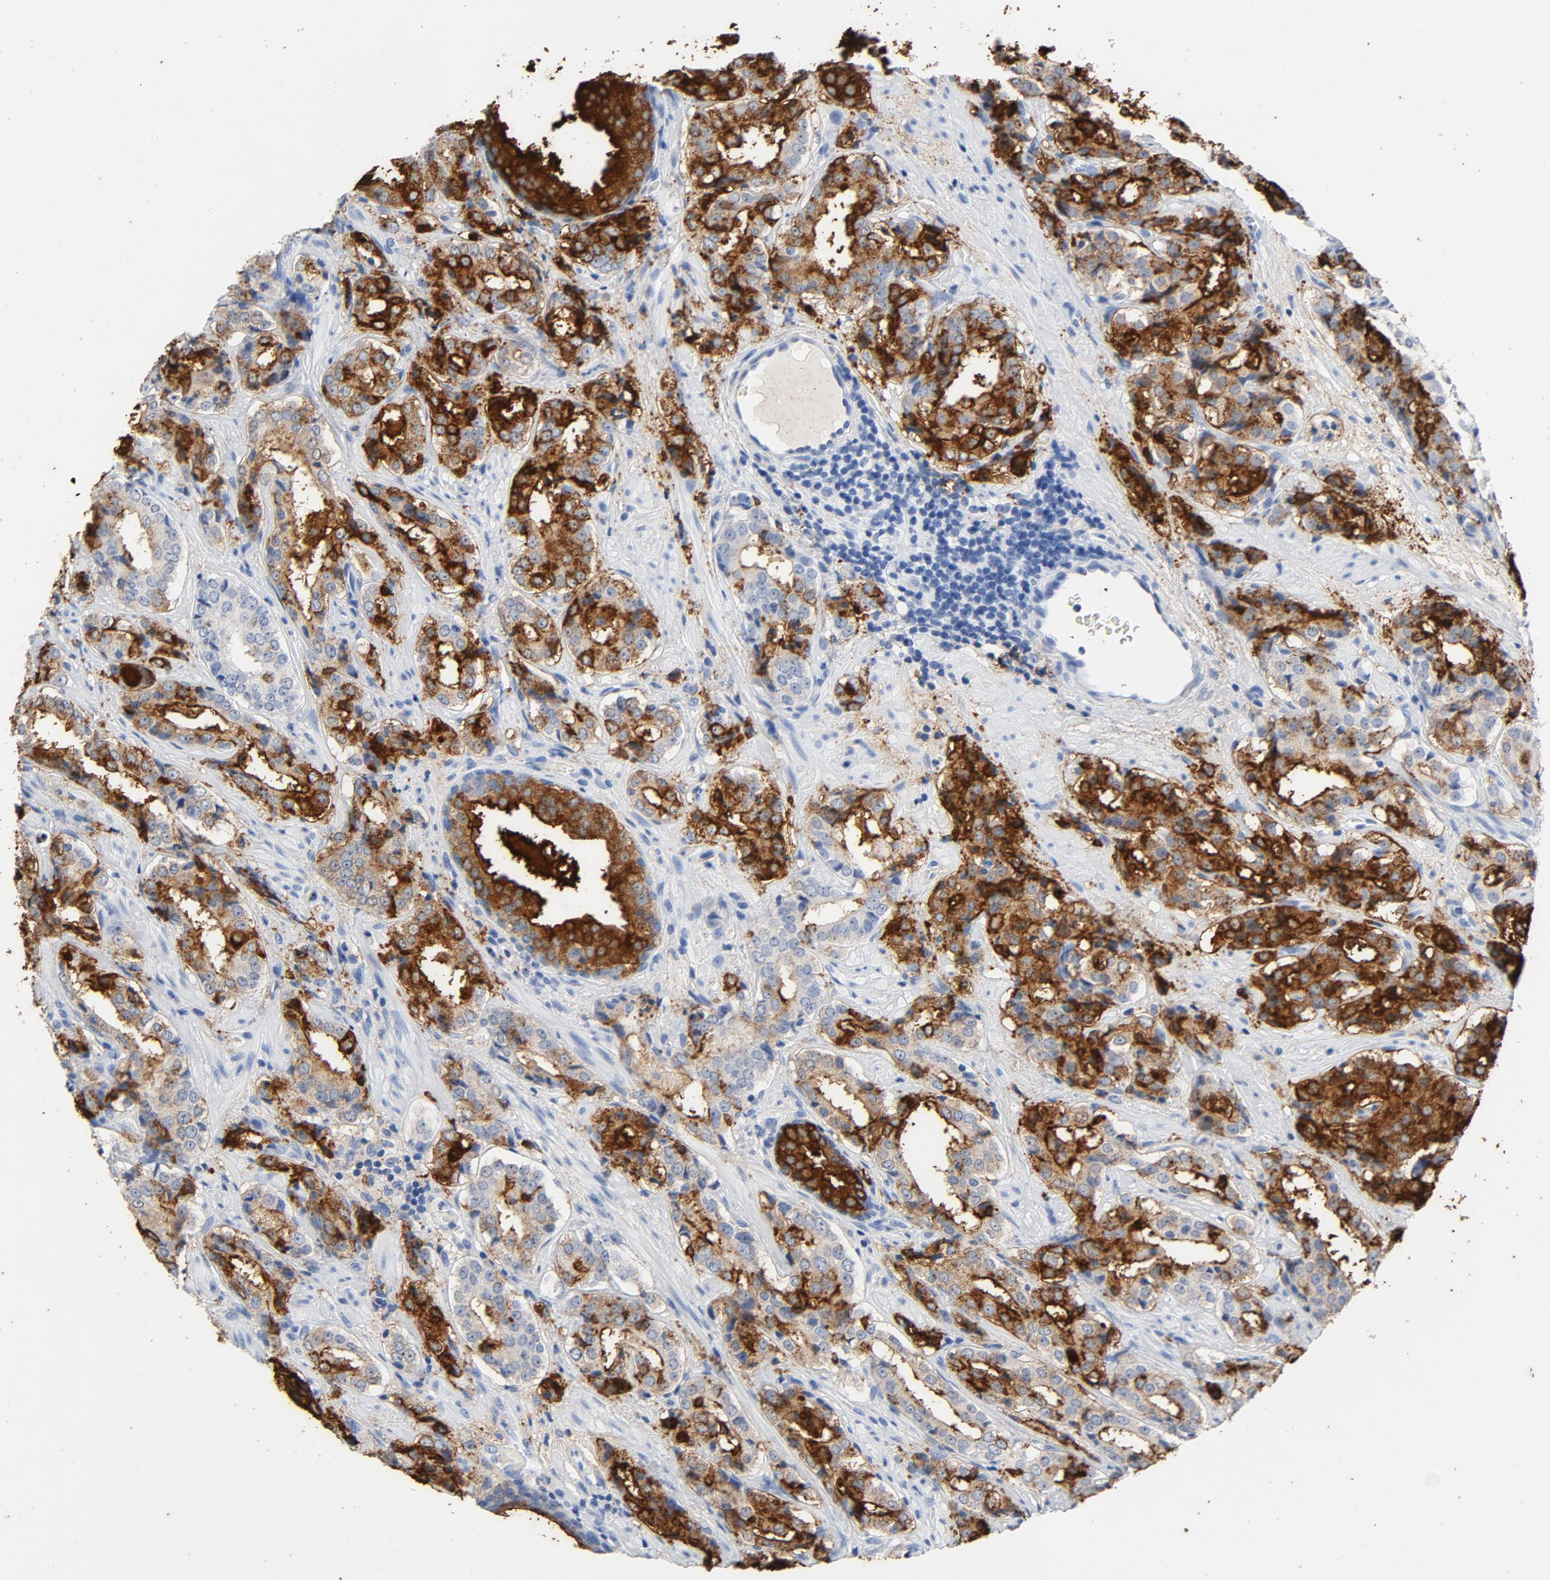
{"staining": {"intensity": "strong", "quantity": ">75%", "location": "cytoplasmic/membranous"}, "tissue": "prostate cancer", "cell_type": "Tumor cells", "image_type": "cancer", "snomed": [{"axis": "morphology", "description": "Adenocarcinoma, Medium grade"}, {"axis": "topography", "description": "Prostate"}], "caption": "DAB immunohistochemical staining of adenocarcinoma (medium-grade) (prostate) demonstrates strong cytoplasmic/membranous protein staining in about >75% of tumor cells.", "gene": "PTPRB", "patient": {"sex": "male", "age": 60}}